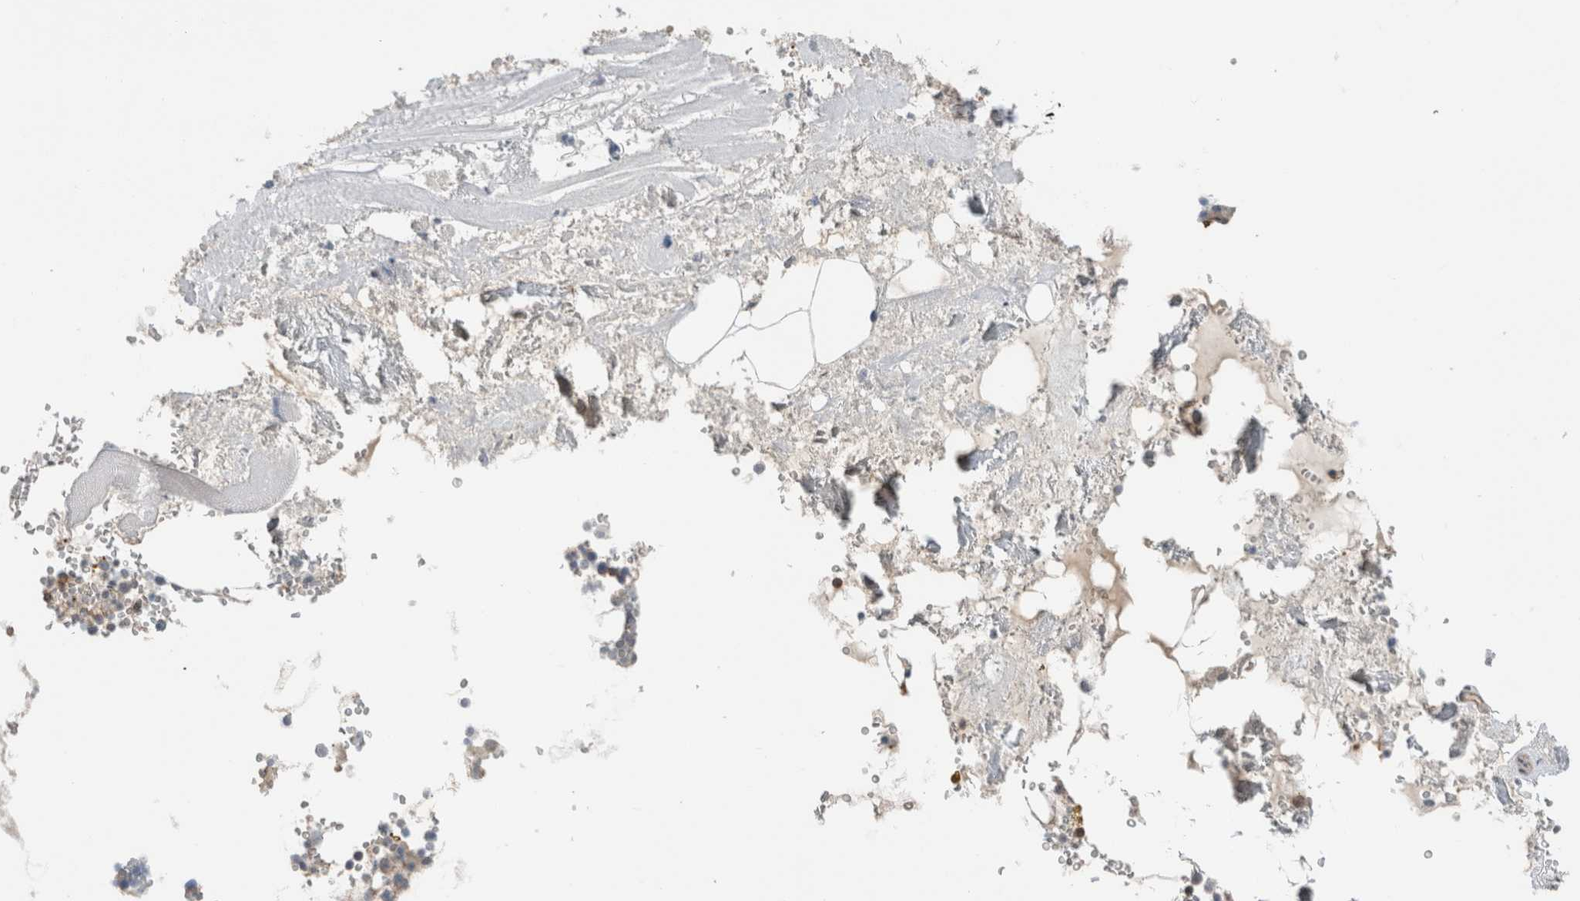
{"staining": {"intensity": "moderate", "quantity": "<25%", "location": "cytoplasmic/membranous"}, "tissue": "bone marrow", "cell_type": "Hematopoietic cells", "image_type": "normal", "snomed": [{"axis": "morphology", "description": "Normal tissue, NOS"}, {"axis": "topography", "description": "Bone marrow"}], "caption": "This micrograph demonstrates immunohistochemistry staining of normal bone marrow, with low moderate cytoplasmic/membranous staining in about <25% of hematopoietic cells.", "gene": "ERCC6L2", "patient": {"sex": "male", "age": 70}}